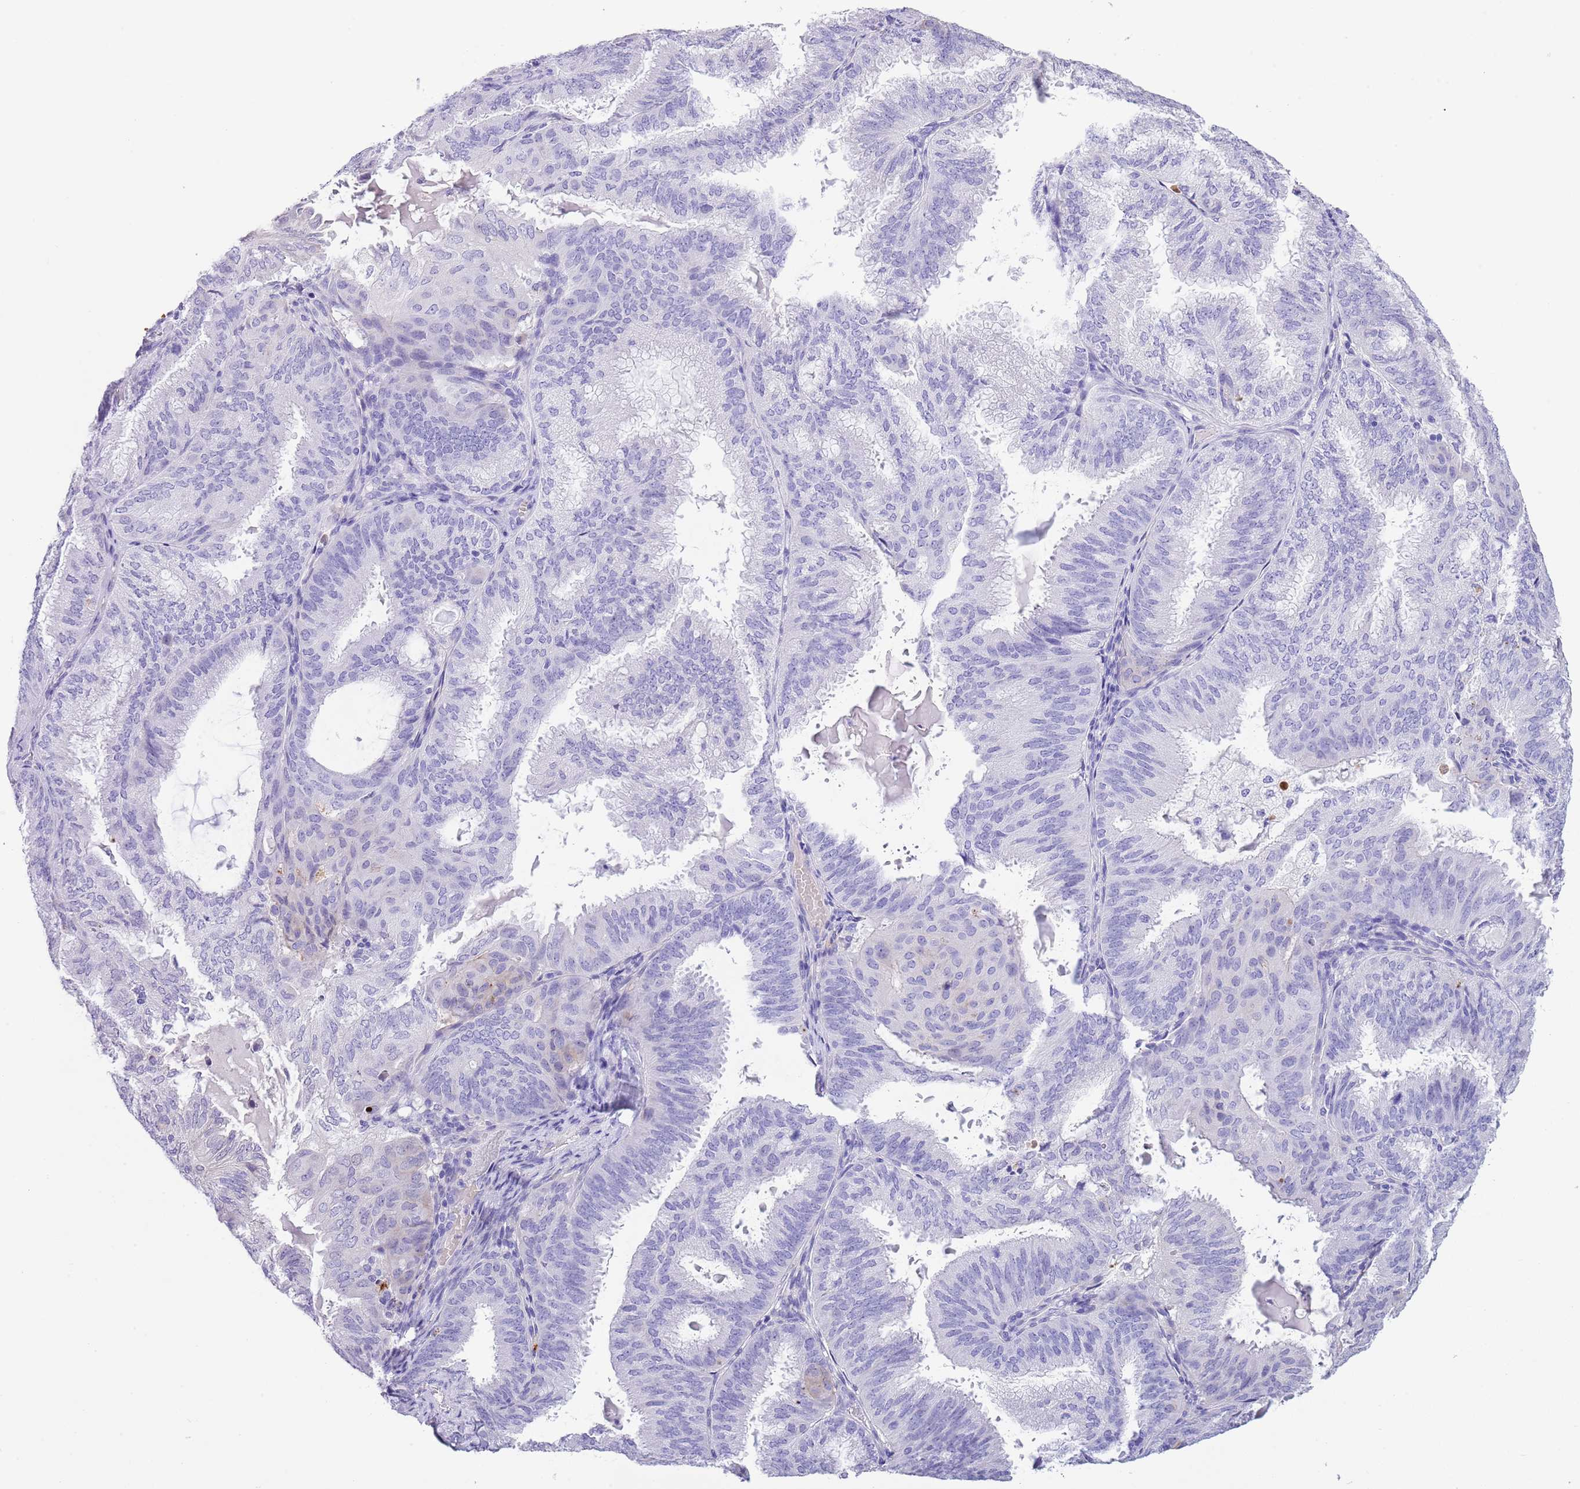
{"staining": {"intensity": "negative", "quantity": "none", "location": "none"}, "tissue": "endometrial cancer", "cell_type": "Tumor cells", "image_type": "cancer", "snomed": [{"axis": "morphology", "description": "Adenocarcinoma, NOS"}, {"axis": "topography", "description": "Endometrium"}], "caption": "Endometrial adenocarcinoma was stained to show a protein in brown. There is no significant staining in tumor cells.", "gene": "ABHD17C", "patient": {"sex": "female", "age": 49}}